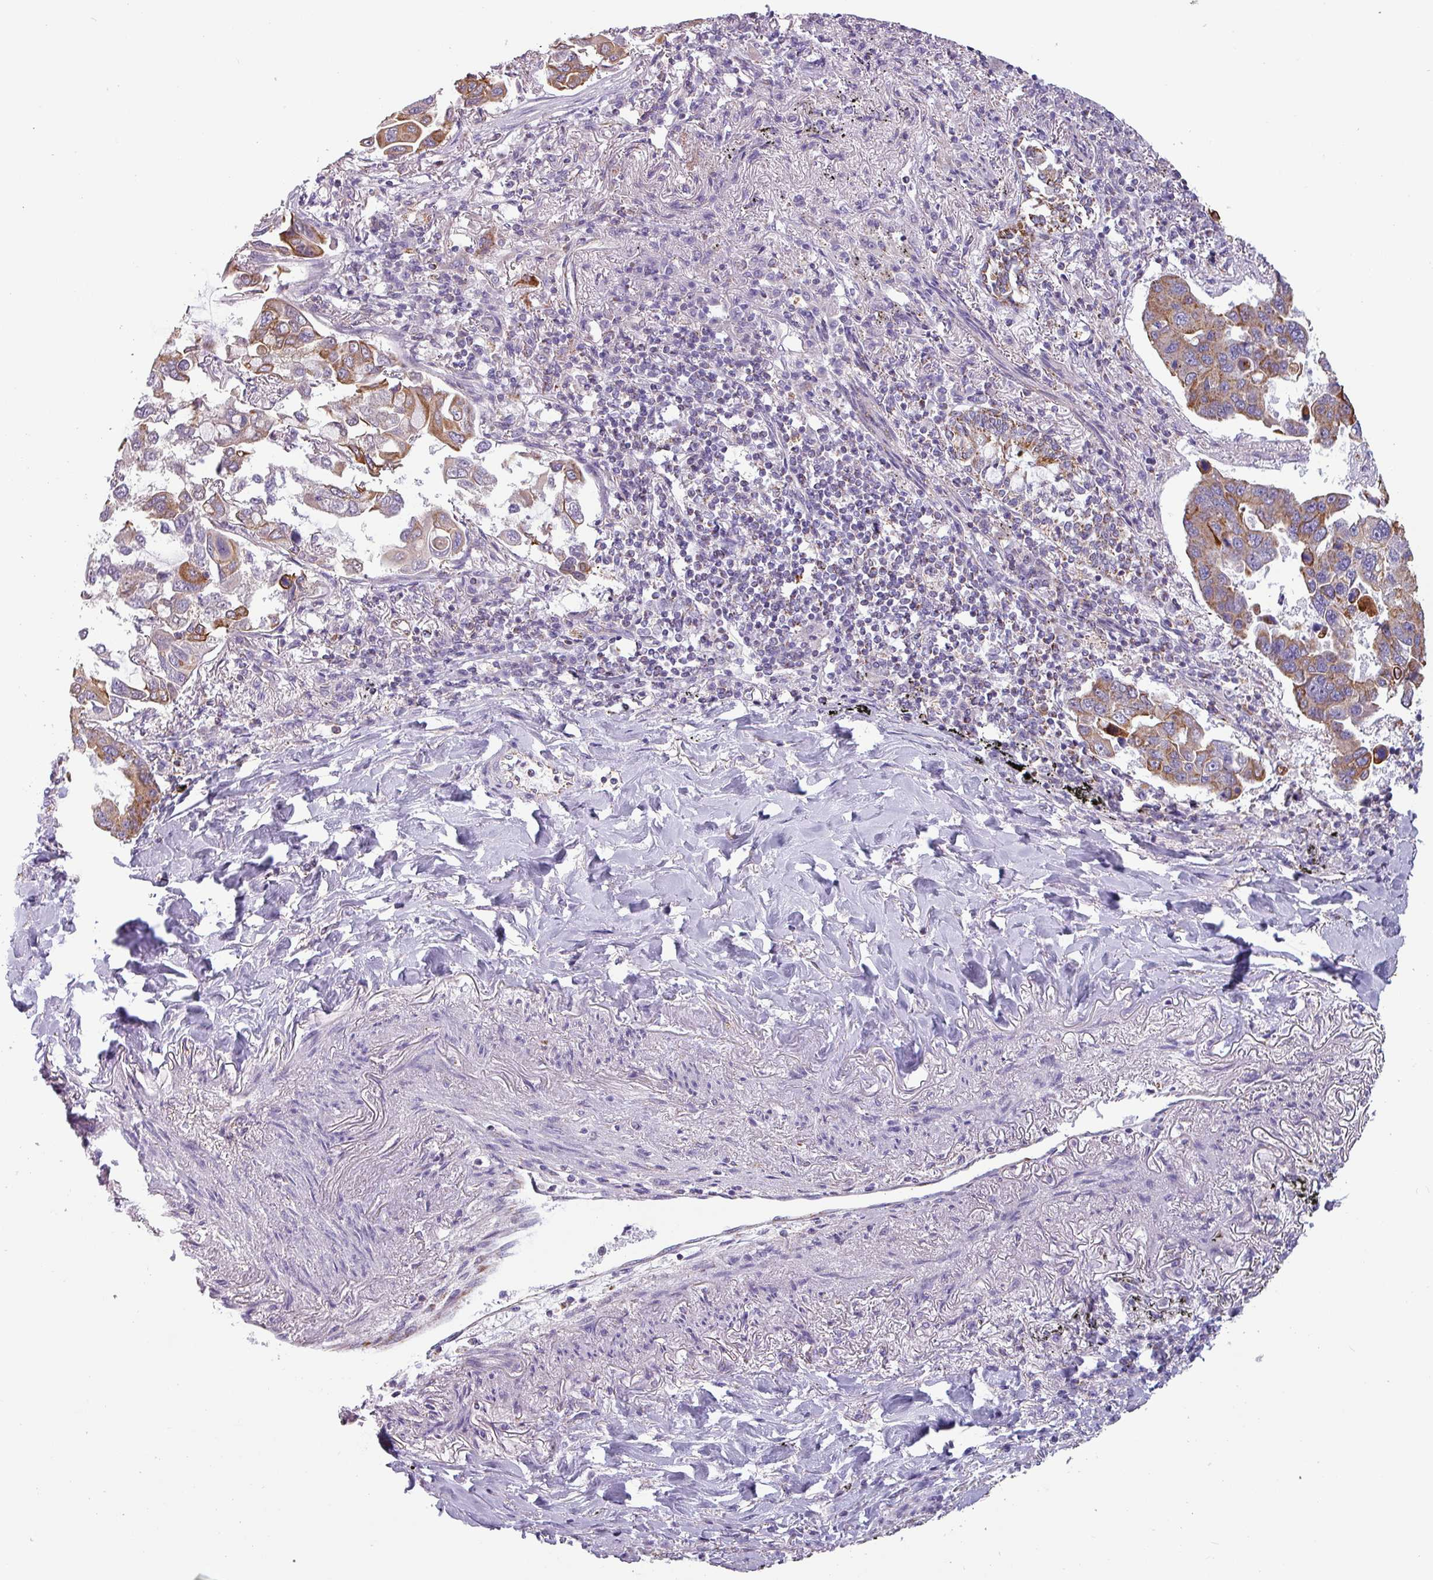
{"staining": {"intensity": "moderate", "quantity": "25%-75%", "location": "cytoplasmic/membranous"}, "tissue": "lung cancer", "cell_type": "Tumor cells", "image_type": "cancer", "snomed": [{"axis": "morphology", "description": "Adenocarcinoma, NOS"}, {"axis": "topography", "description": "Lung"}], "caption": "Human lung adenocarcinoma stained with a protein marker exhibits moderate staining in tumor cells.", "gene": "CAMK1", "patient": {"sex": "male", "age": 64}}